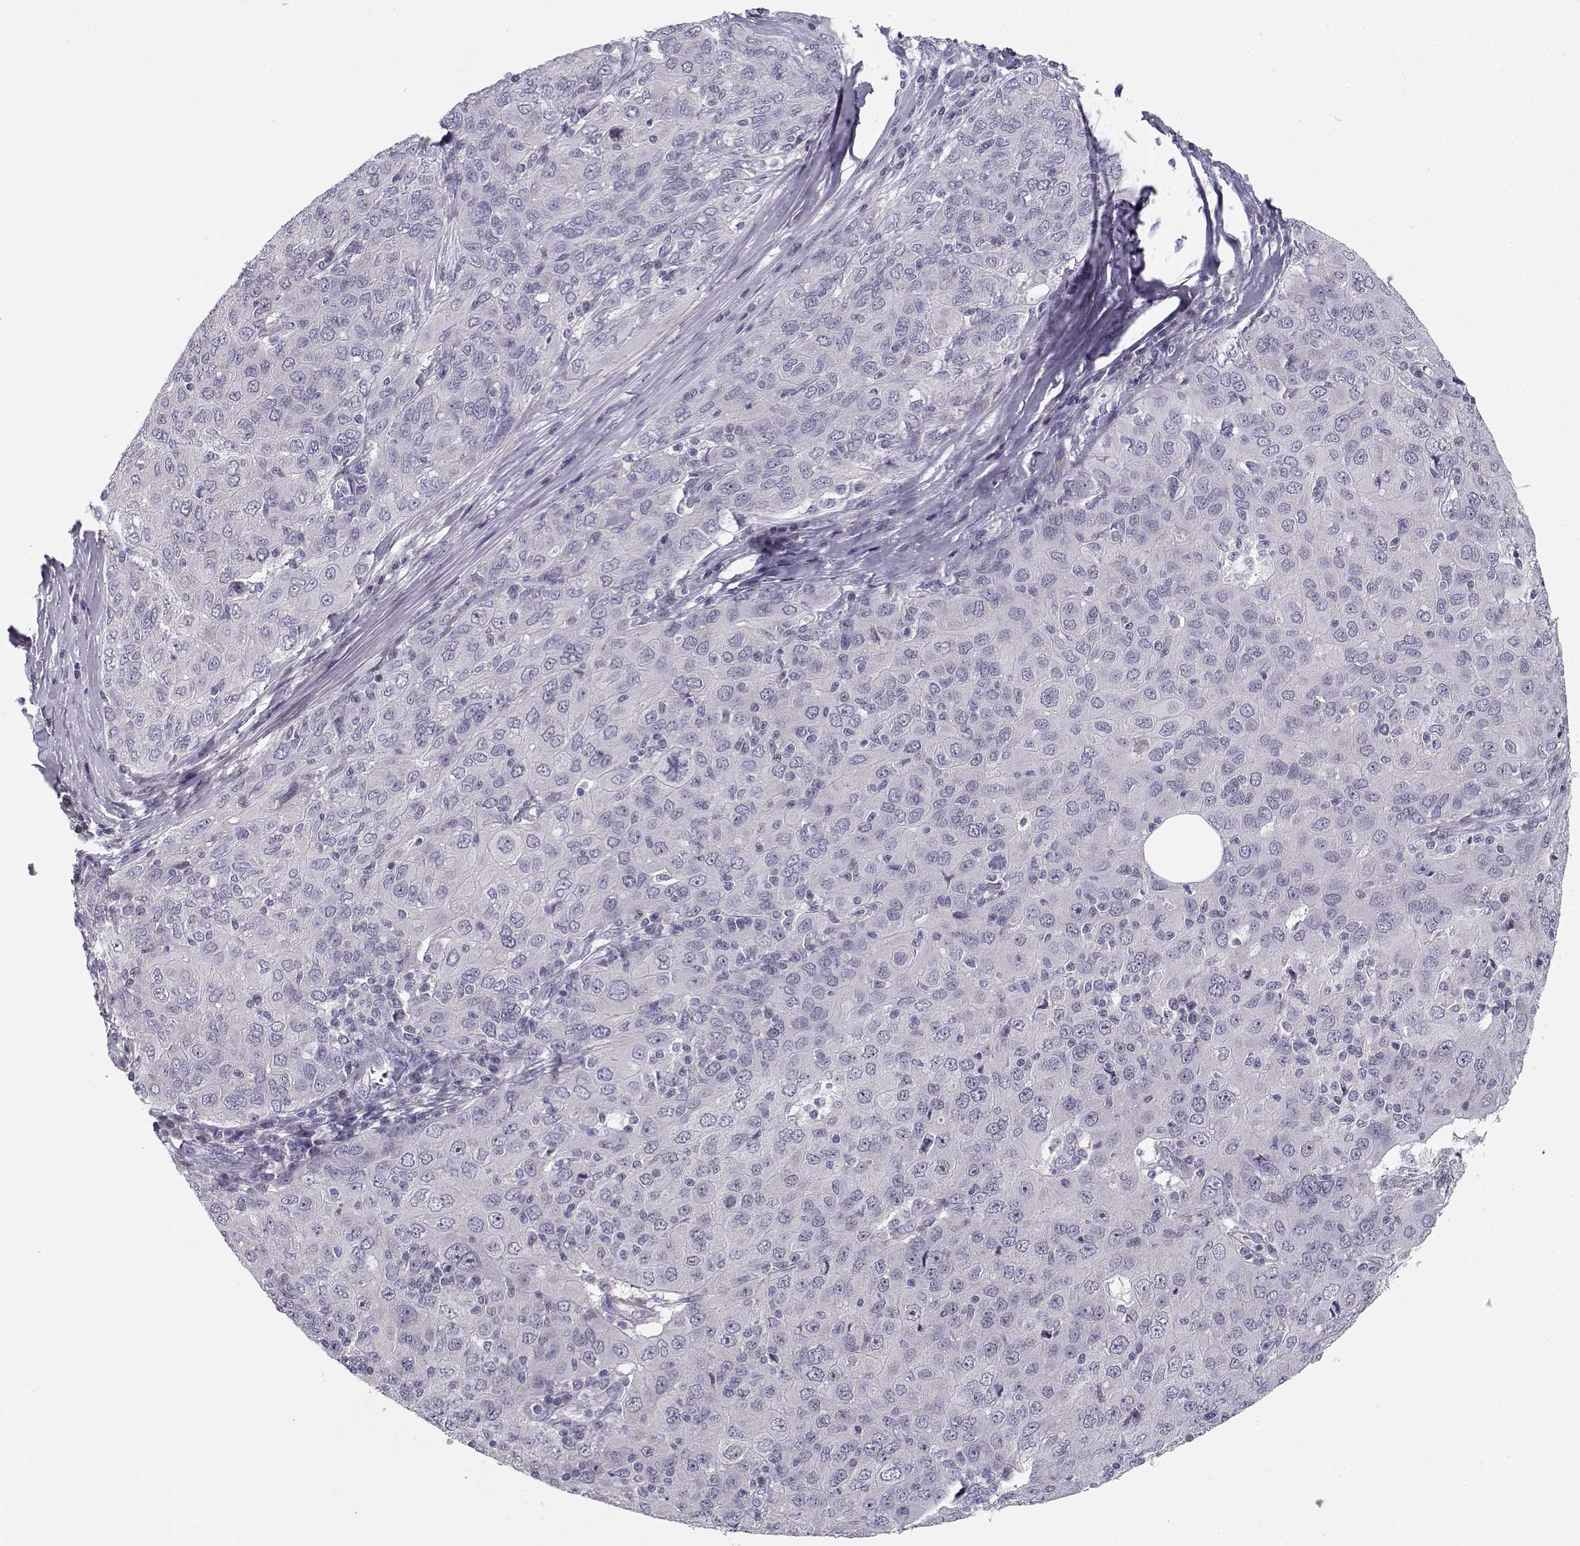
{"staining": {"intensity": "negative", "quantity": "none", "location": "none"}, "tissue": "ovarian cancer", "cell_type": "Tumor cells", "image_type": "cancer", "snomed": [{"axis": "morphology", "description": "Carcinoma, endometroid"}, {"axis": "topography", "description": "Ovary"}], "caption": "Protein analysis of ovarian cancer (endometroid carcinoma) shows no significant staining in tumor cells.", "gene": "DDX25", "patient": {"sex": "female", "age": 50}}